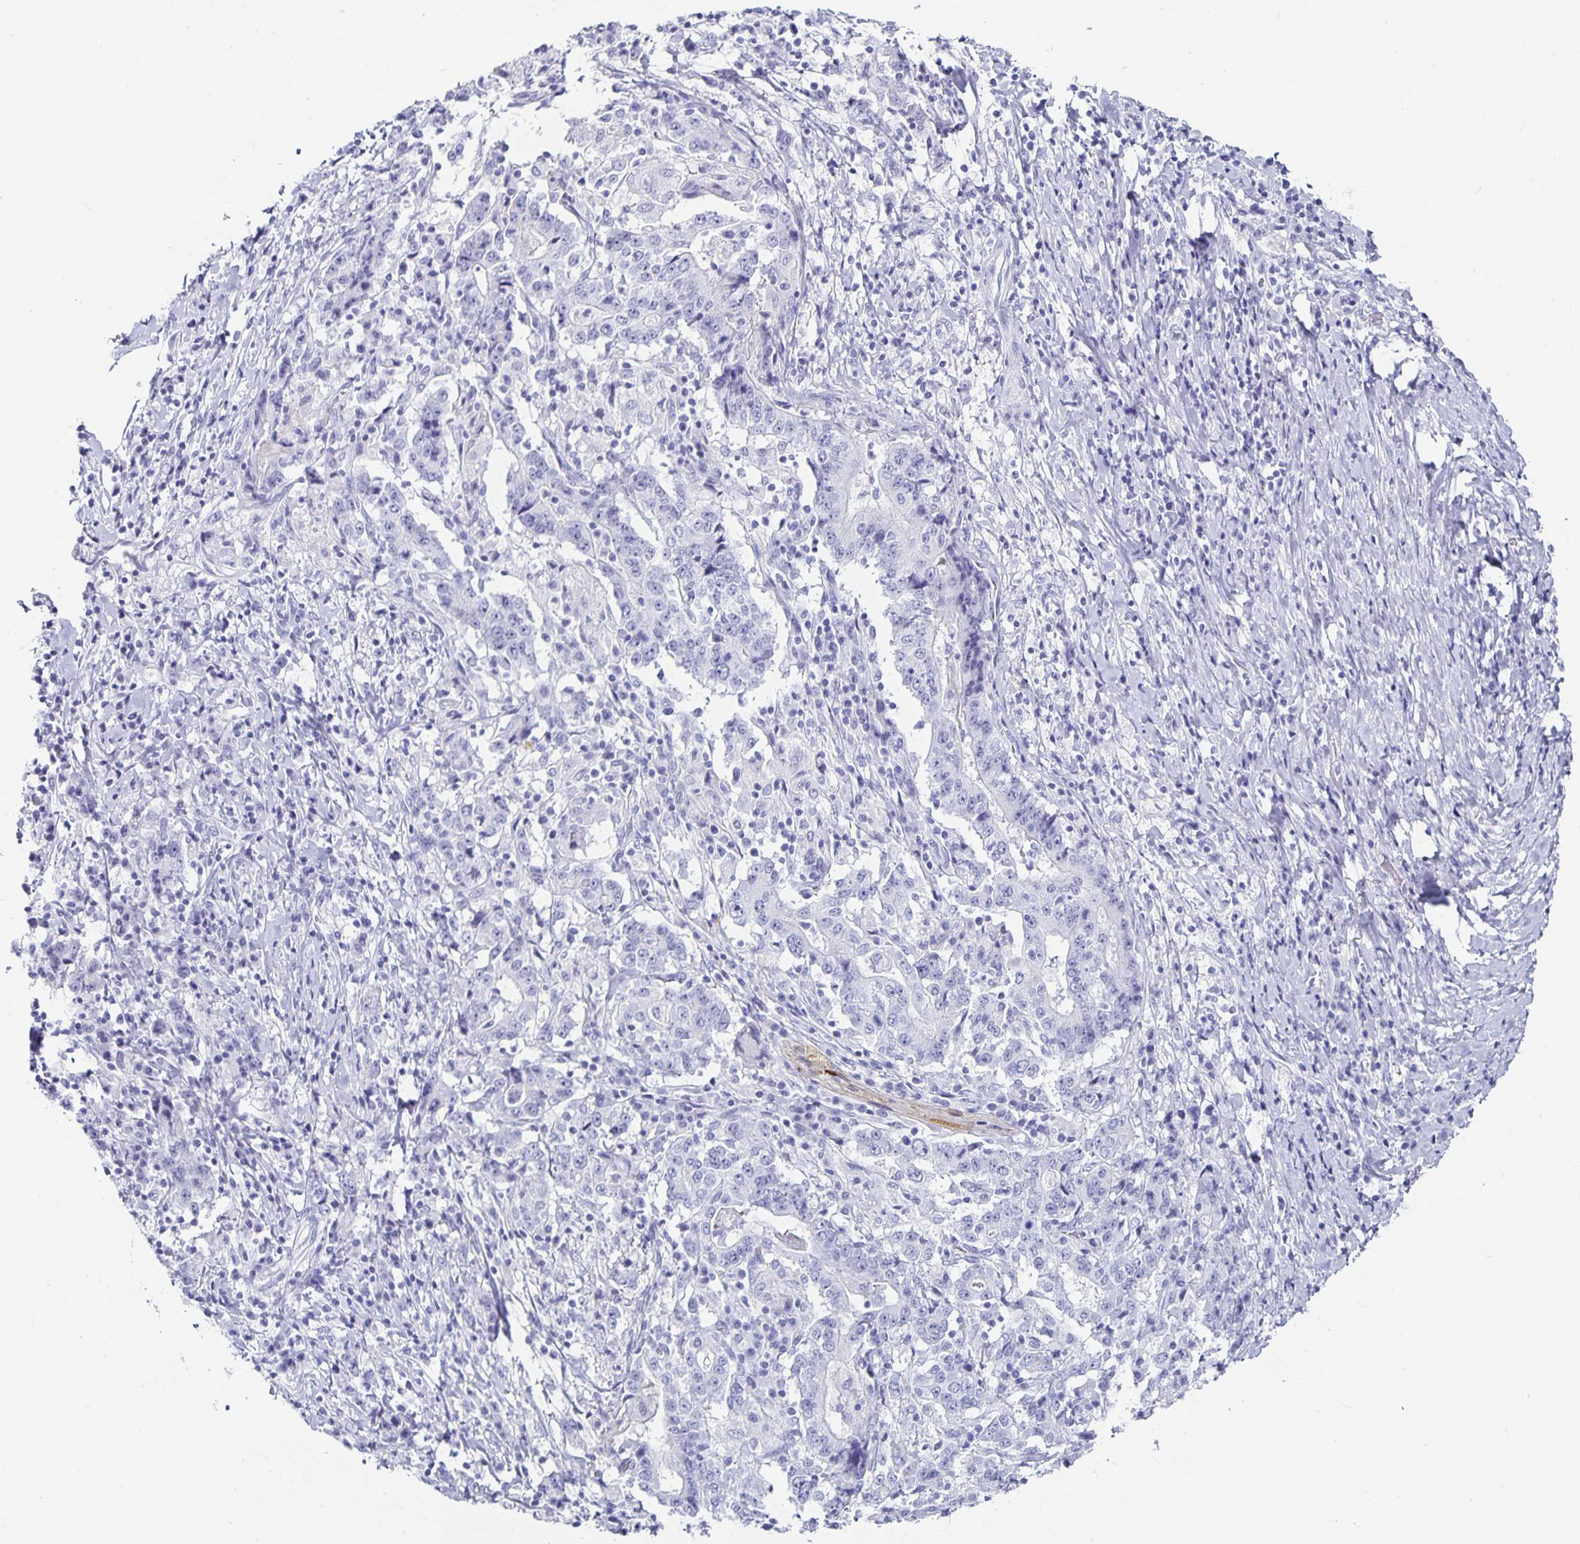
{"staining": {"intensity": "negative", "quantity": "none", "location": "none"}, "tissue": "stomach cancer", "cell_type": "Tumor cells", "image_type": "cancer", "snomed": [{"axis": "morphology", "description": "Normal tissue, NOS"}, {"axis": "morphology", "description": "Adenocarcinoma, NOS"}, {"axis": "topography", "description": "Stomach, upper"}, {"axis": "topography", "description": "Stomach"}], "caption": "DAB (3,3'-diaminobenzidine) immunohistochemical staining of stomach adenocarcinoma displays no significant expression in tumor cells. (DAB IHC with hematoxylin counter stain).", "gene": "CHGA", "patient": {"sex": "male", "age": 59}}